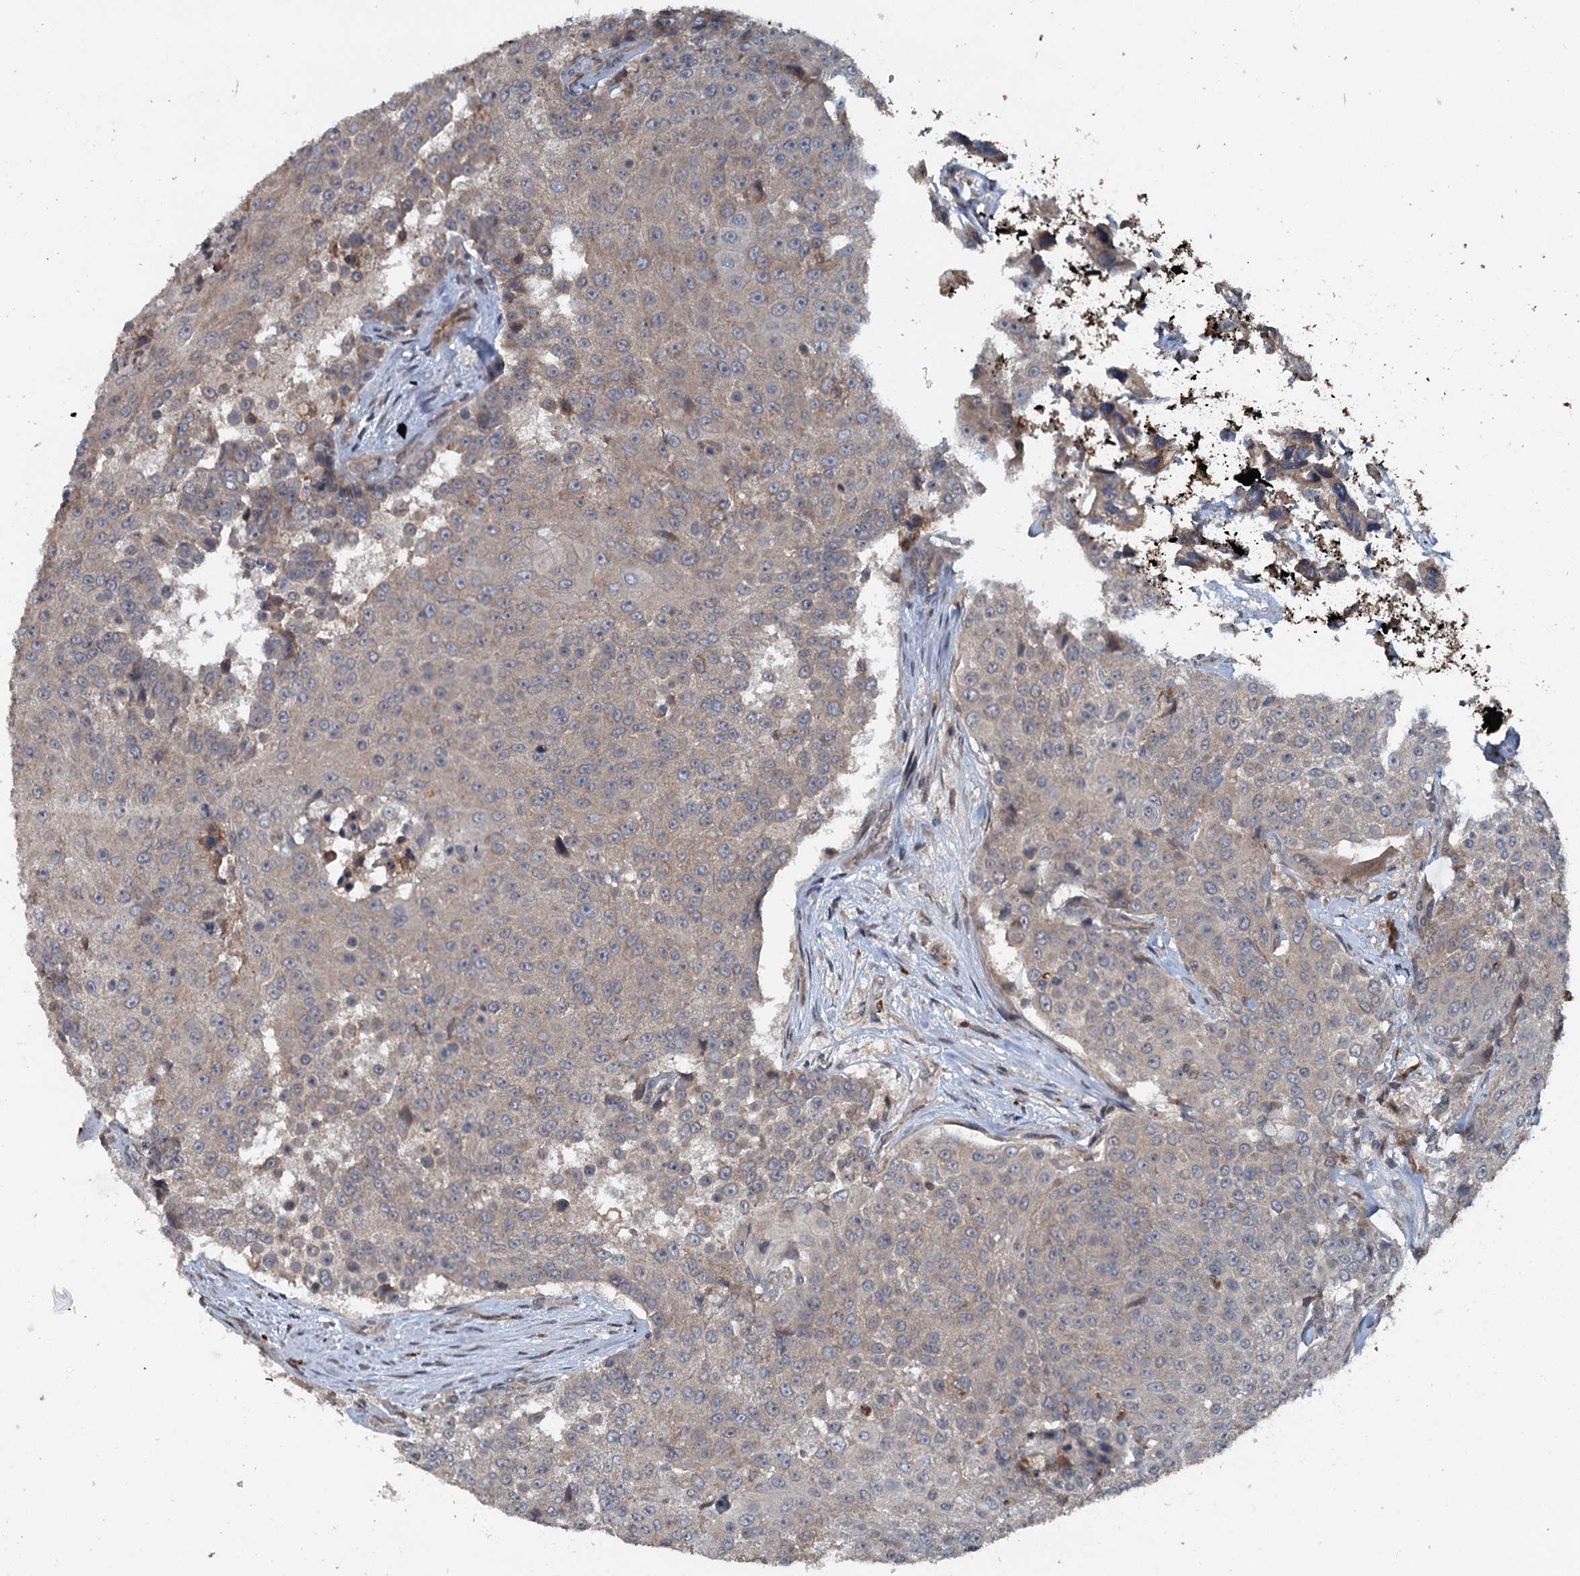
{"staining": {"intensity": "weak", "quantity": "25%-75%", "location": "cytoplasmic/membranous"}, "tissue": "urothelial cancer", "cell_type": "Tumor cells", "image_type": "cancer", "snomed": [{"axis": "morphology", "description": "Urothelial carcinoma, High grade"}, {"axis": "topography", "description": "Urinary bladder"}], "caption": "The image reveals staining of urothelial cancer, revealing weak cytoplasmic/membranous protein staining (brown color) within tumor cells.", "gene": "N4BP2L2", "patient": {"sex": "female", "age": 63}}